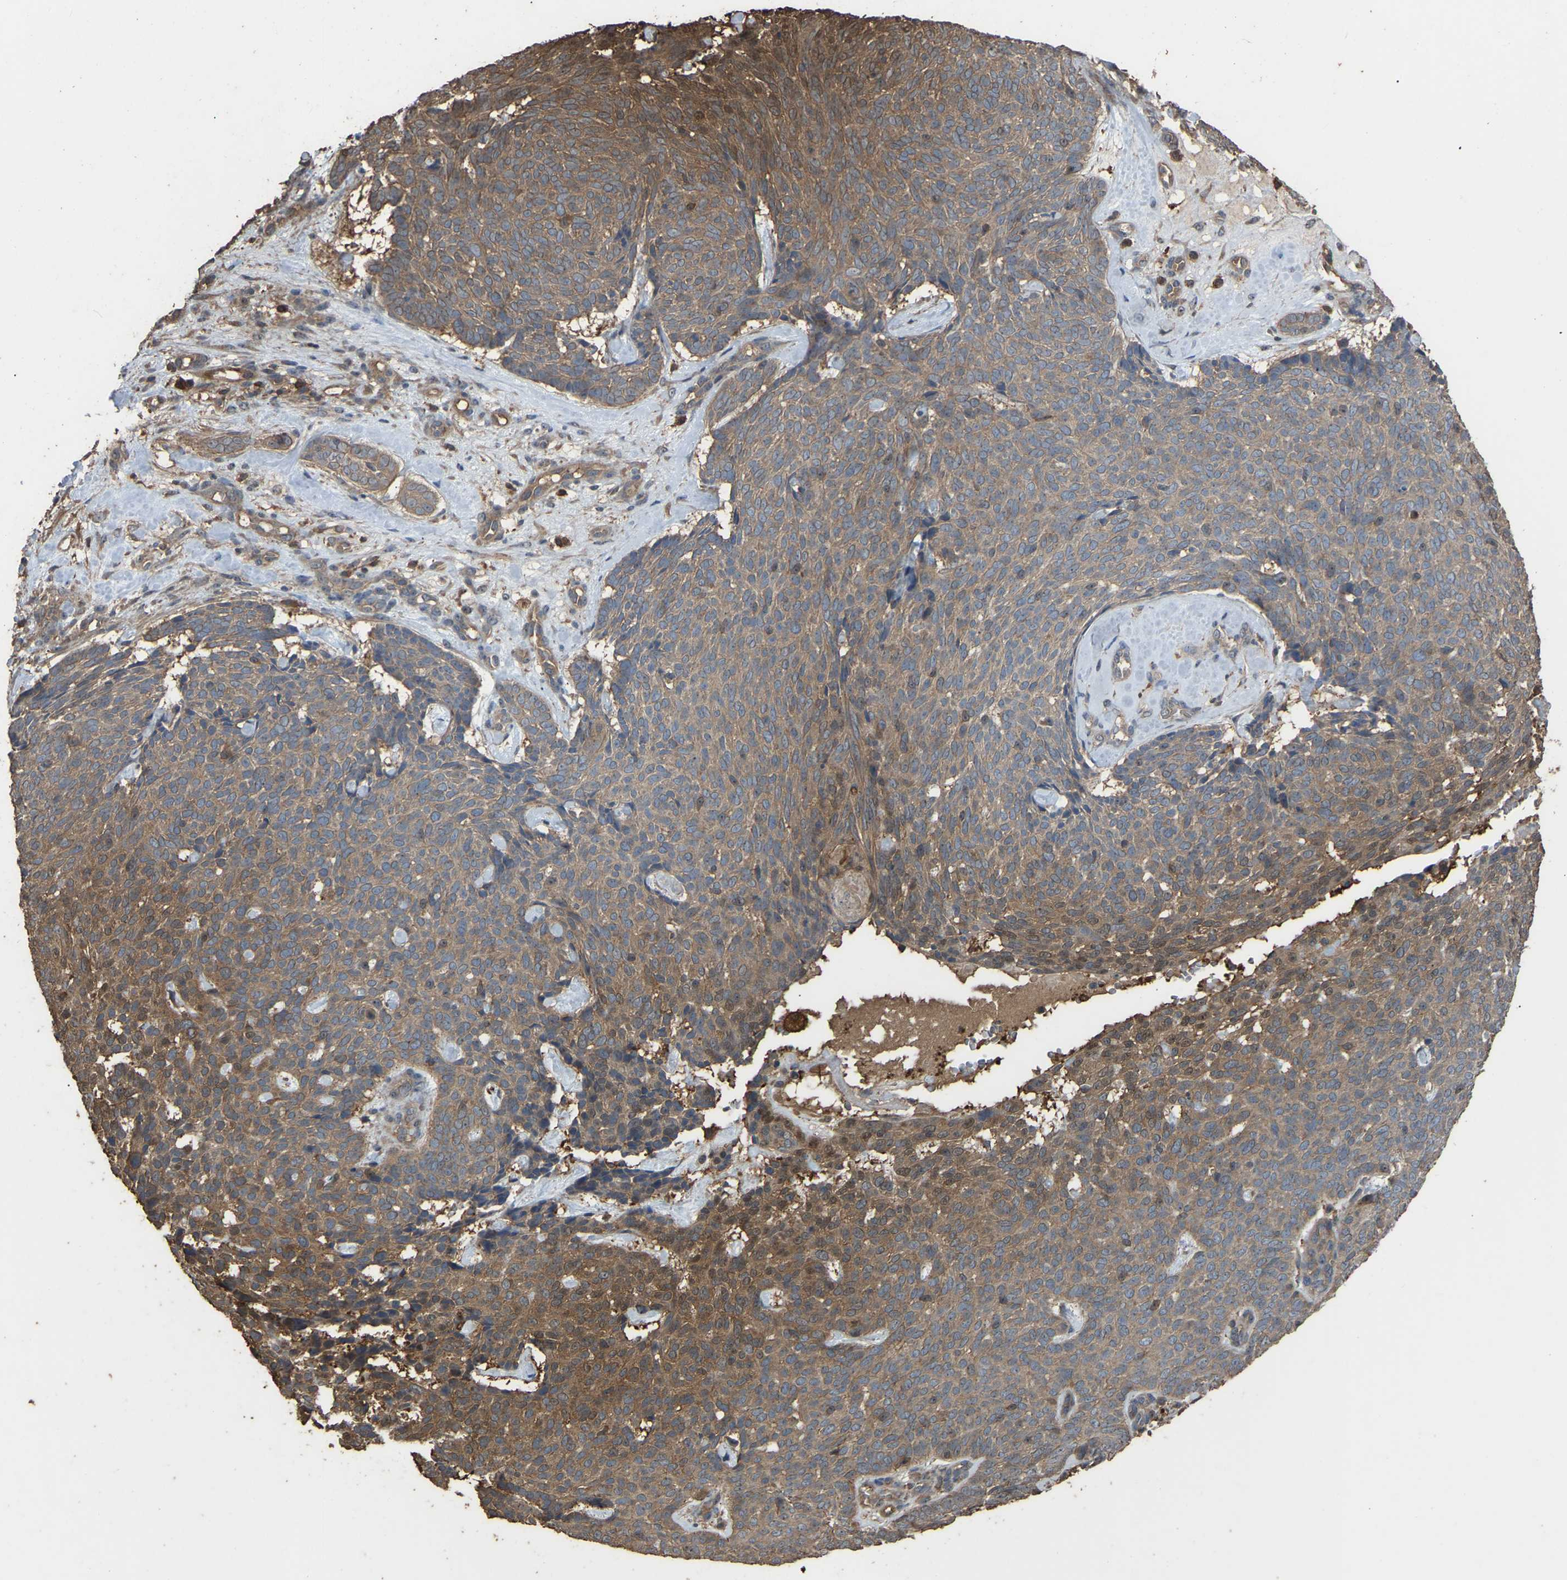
{"staining": {"intensity": "moderate", "quantity": "25%-75%", "location": "cytoplasmic/membranous"}, "tissue": "skin cancer", "cell_type": "Tumor cells", "image_type": "cancer", "snomed": [{"axis": "morphology", "description": "Basal cell carcinoma"}, {"axis": "topography", "description": "Skin"}], "caption": "IHC (DAB (3,3'-diaminobenzidine)) staining of skin cancer (basal cell carcinoma) demonstrates moderate cytoplasmic/membranous protein positivity in approximately 25%-75% of tumor cells. (DAB IHC with brightfield microscopy, high magnification).", "gene": "FHIT", "patient": {"sex": "male", "age": 61}}